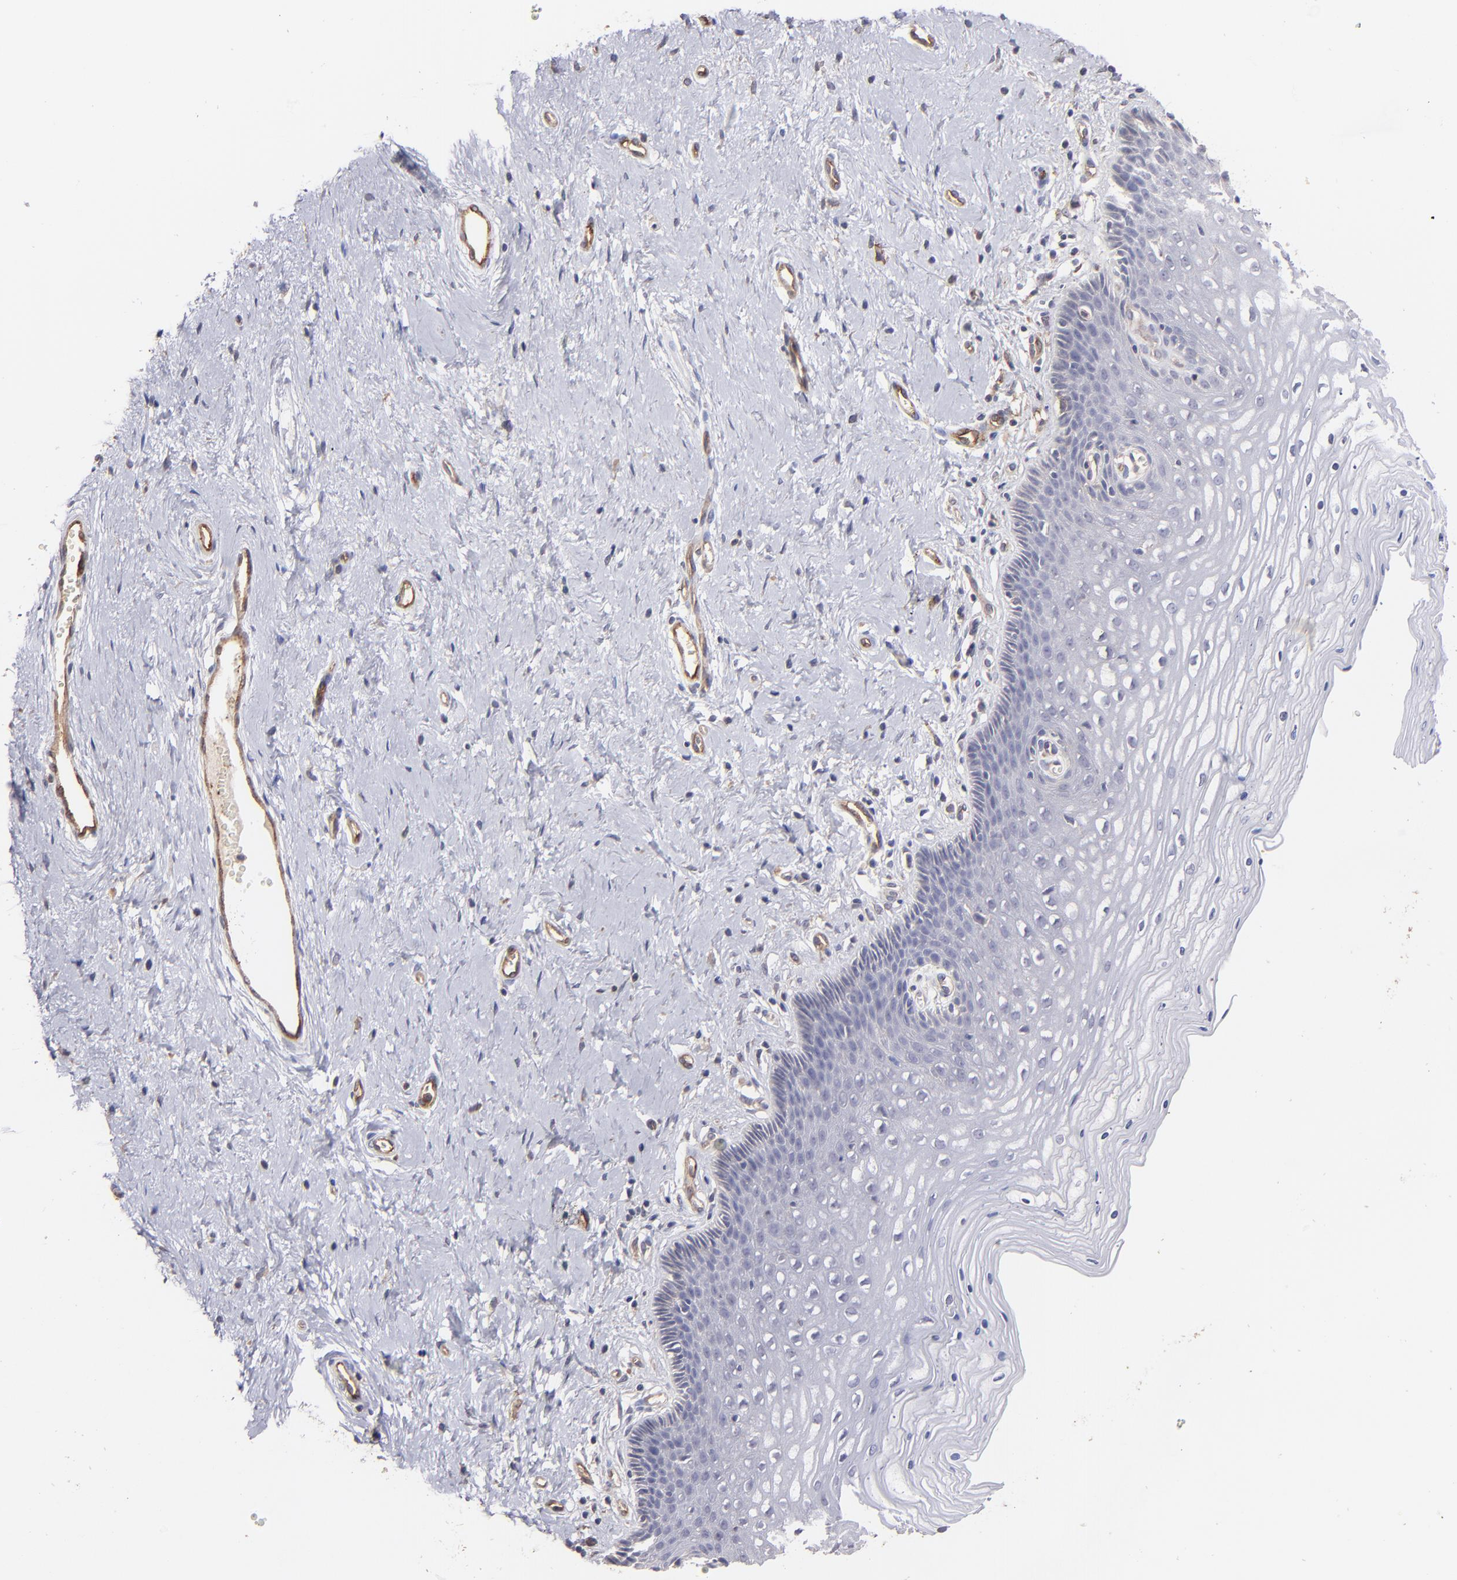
{"staining": {"intensity": "negative", "quantity": "none", "location": "none"}, "tissue": "cervix", "cell_type": "Glandular cells", "image_type": "normal", "snomed": [{"axis": "morphology", "description": "Normal tissue, NOS"}, {"axis": "topography", "description": "Cervix"}], "caption": "Glandular cells are negative for brown protein staining in unremarkable cervix. (IHC, brightfield microscopy, high magnification).", "gene": "ICAM1", "patient": {"sex": "female", "age": 39}}